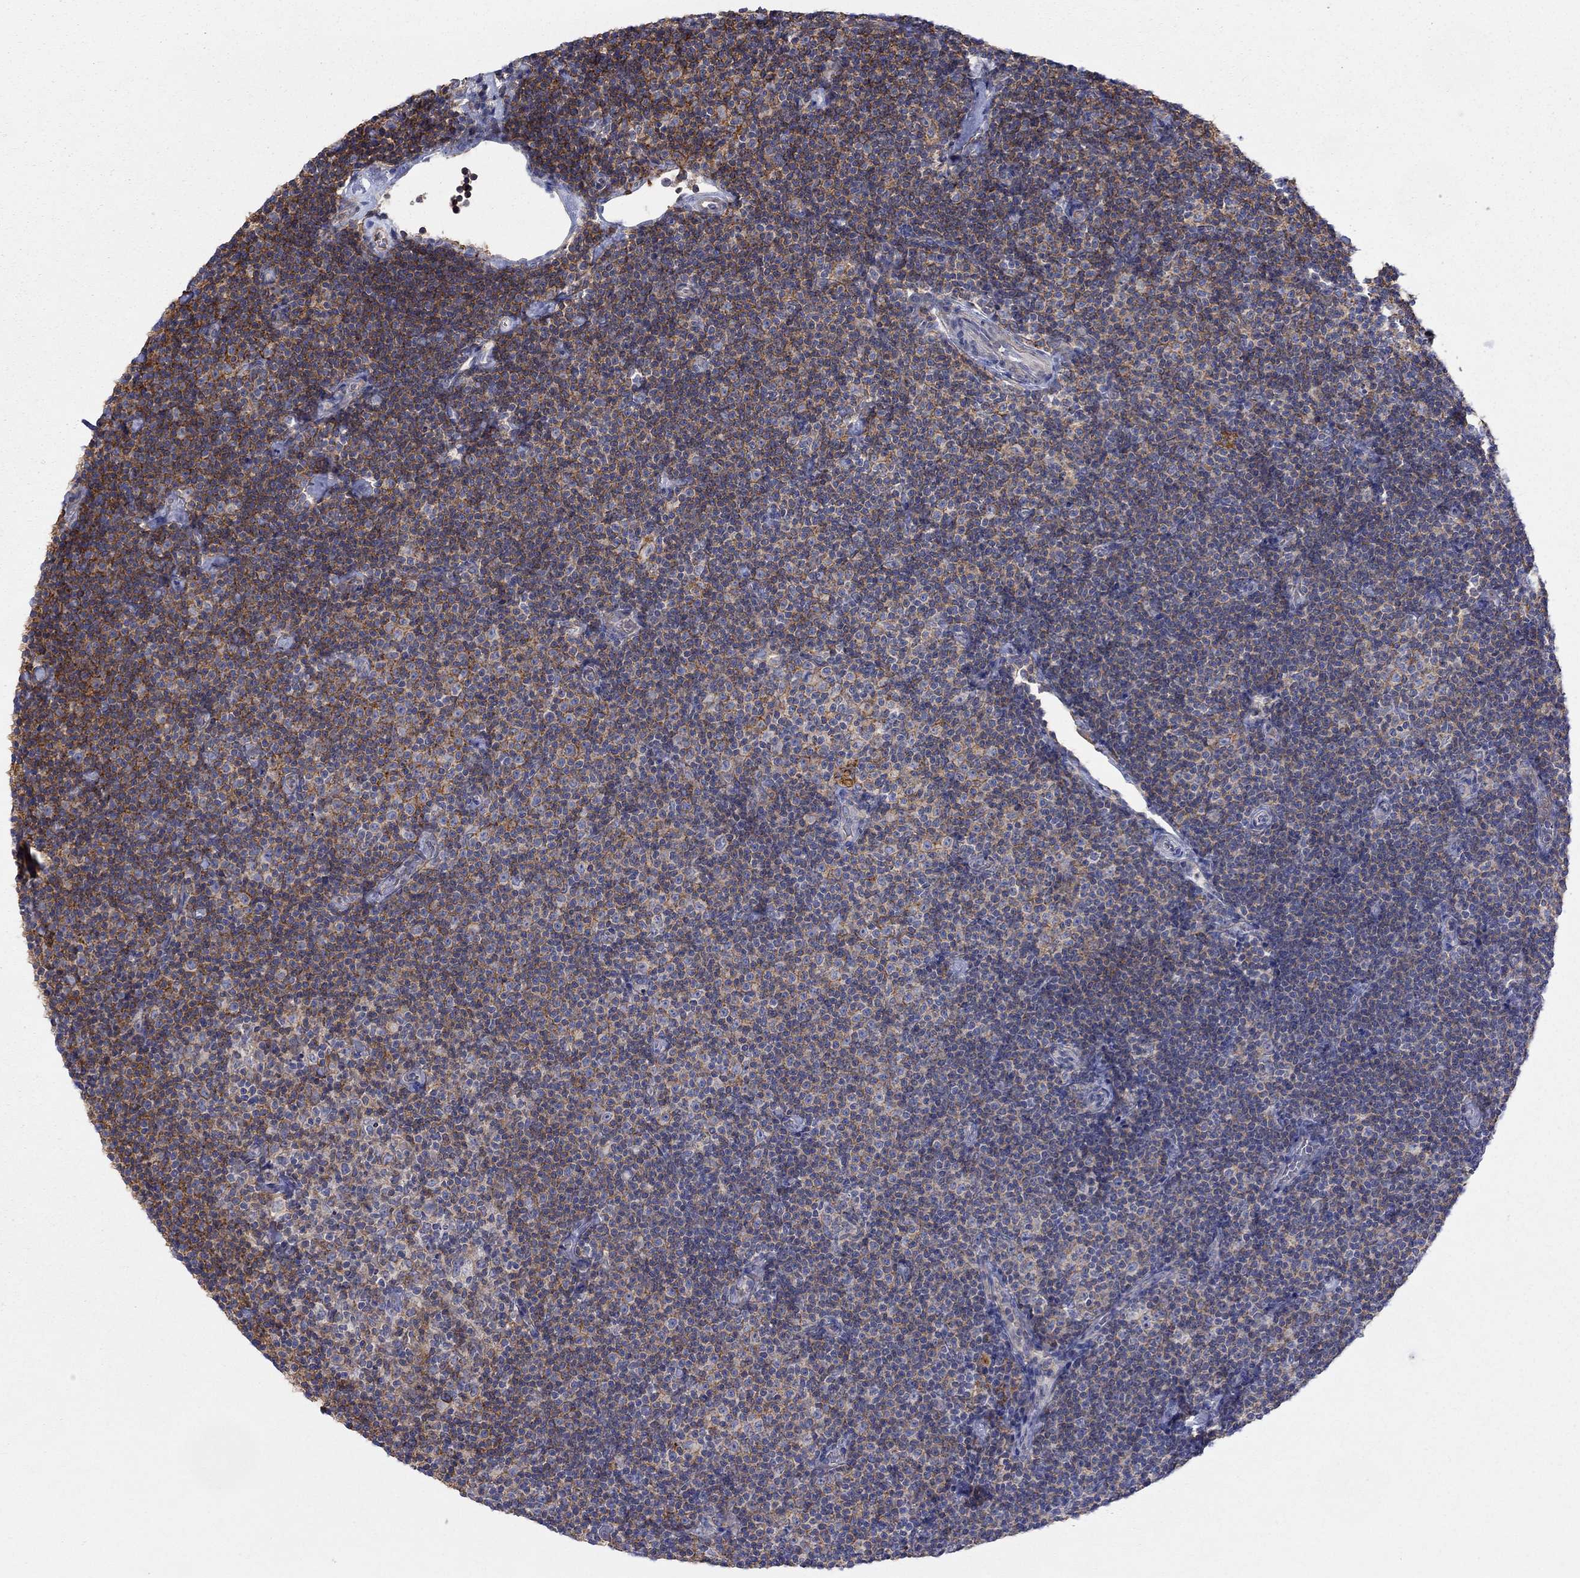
{"staining": {"intensity": "strong", "quantity": "25%-75%", "location": "cytoplasmic/membranous"}, "tissue": "lymphoma", "cell_type": "Tumor cells", "image_type": "cancer", "snomed": [{"axis": "morphology", "description": "Malignant lymphoma, non-Hodgkin's type, Low grade"}, {"axis": "topography", "description": "Lymph node"}], "caption": "Immunohistochemistry image of neoplastic tissue: human lymphoma stained using IHC exhibits high levels of strong protein expression localized specifically in the cytoplasmic/membranous of tumor cells, appearing as a cytoplasmic/membranous brown color.", "gene": "PCDHGA10", "patient": {"sex": "male", "age": 81}}